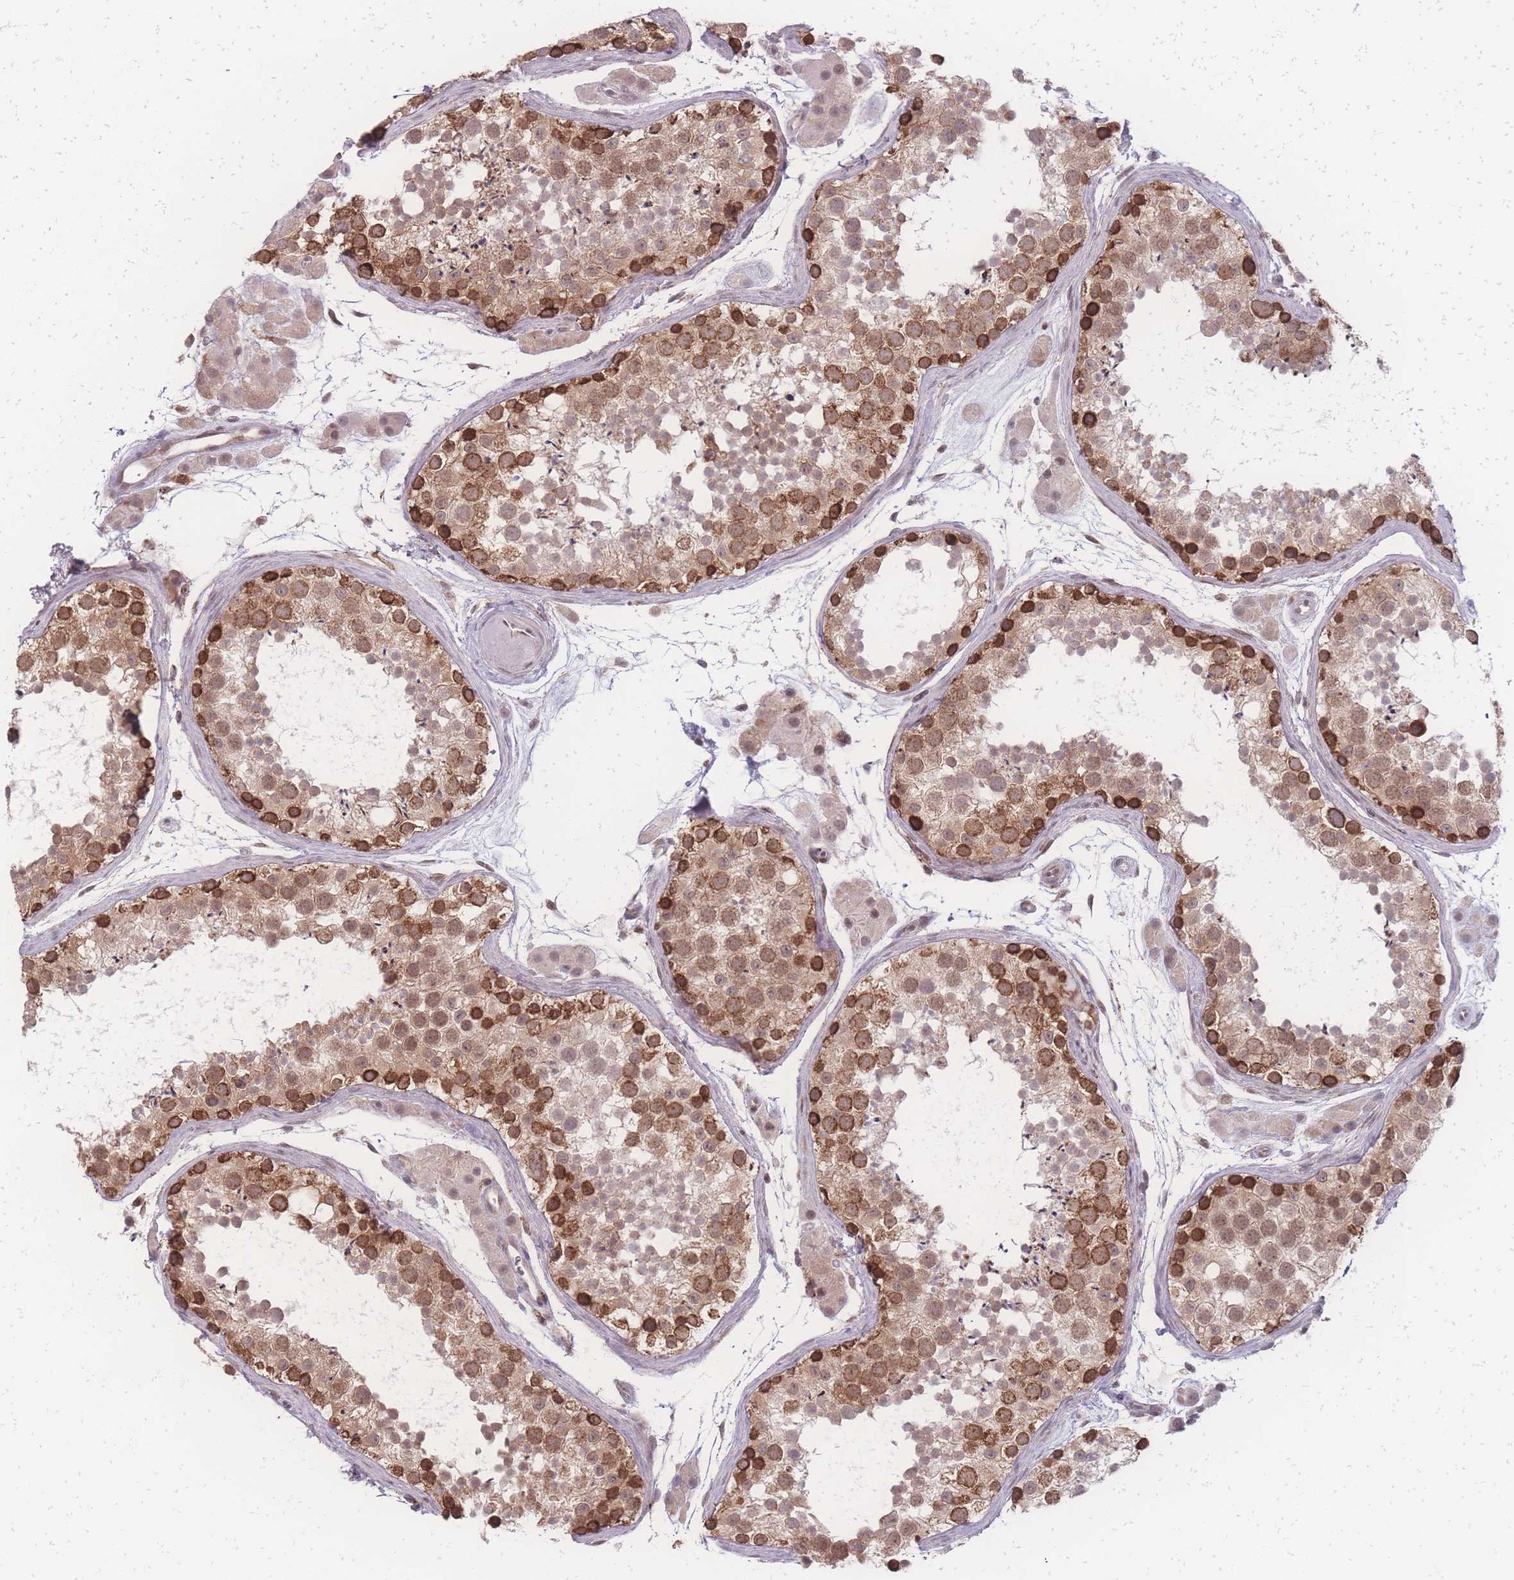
{"staining": {"intensity": "strong", "quantity": "25%-75%", "location": "cytoplasmic/membranous,nuclear"}, "tissue": "testis", "cell_type": "Cells in seminiferous ducts", "image_type": "normal", "snomed": [{"axis": "morphology", "description": "Normal tissue, NOS"}, {"axis": "topography", "description": "Testis"}], "caption": "Testis stained with immunohistochemistry (IHC) displays strong cytoplasmic/membranous,nuclear expression in approximately 25%-75% of cells in seminiferous ducts.", "gene": "ZC3H13", "patient": {"sex": "male", "age": 41}}